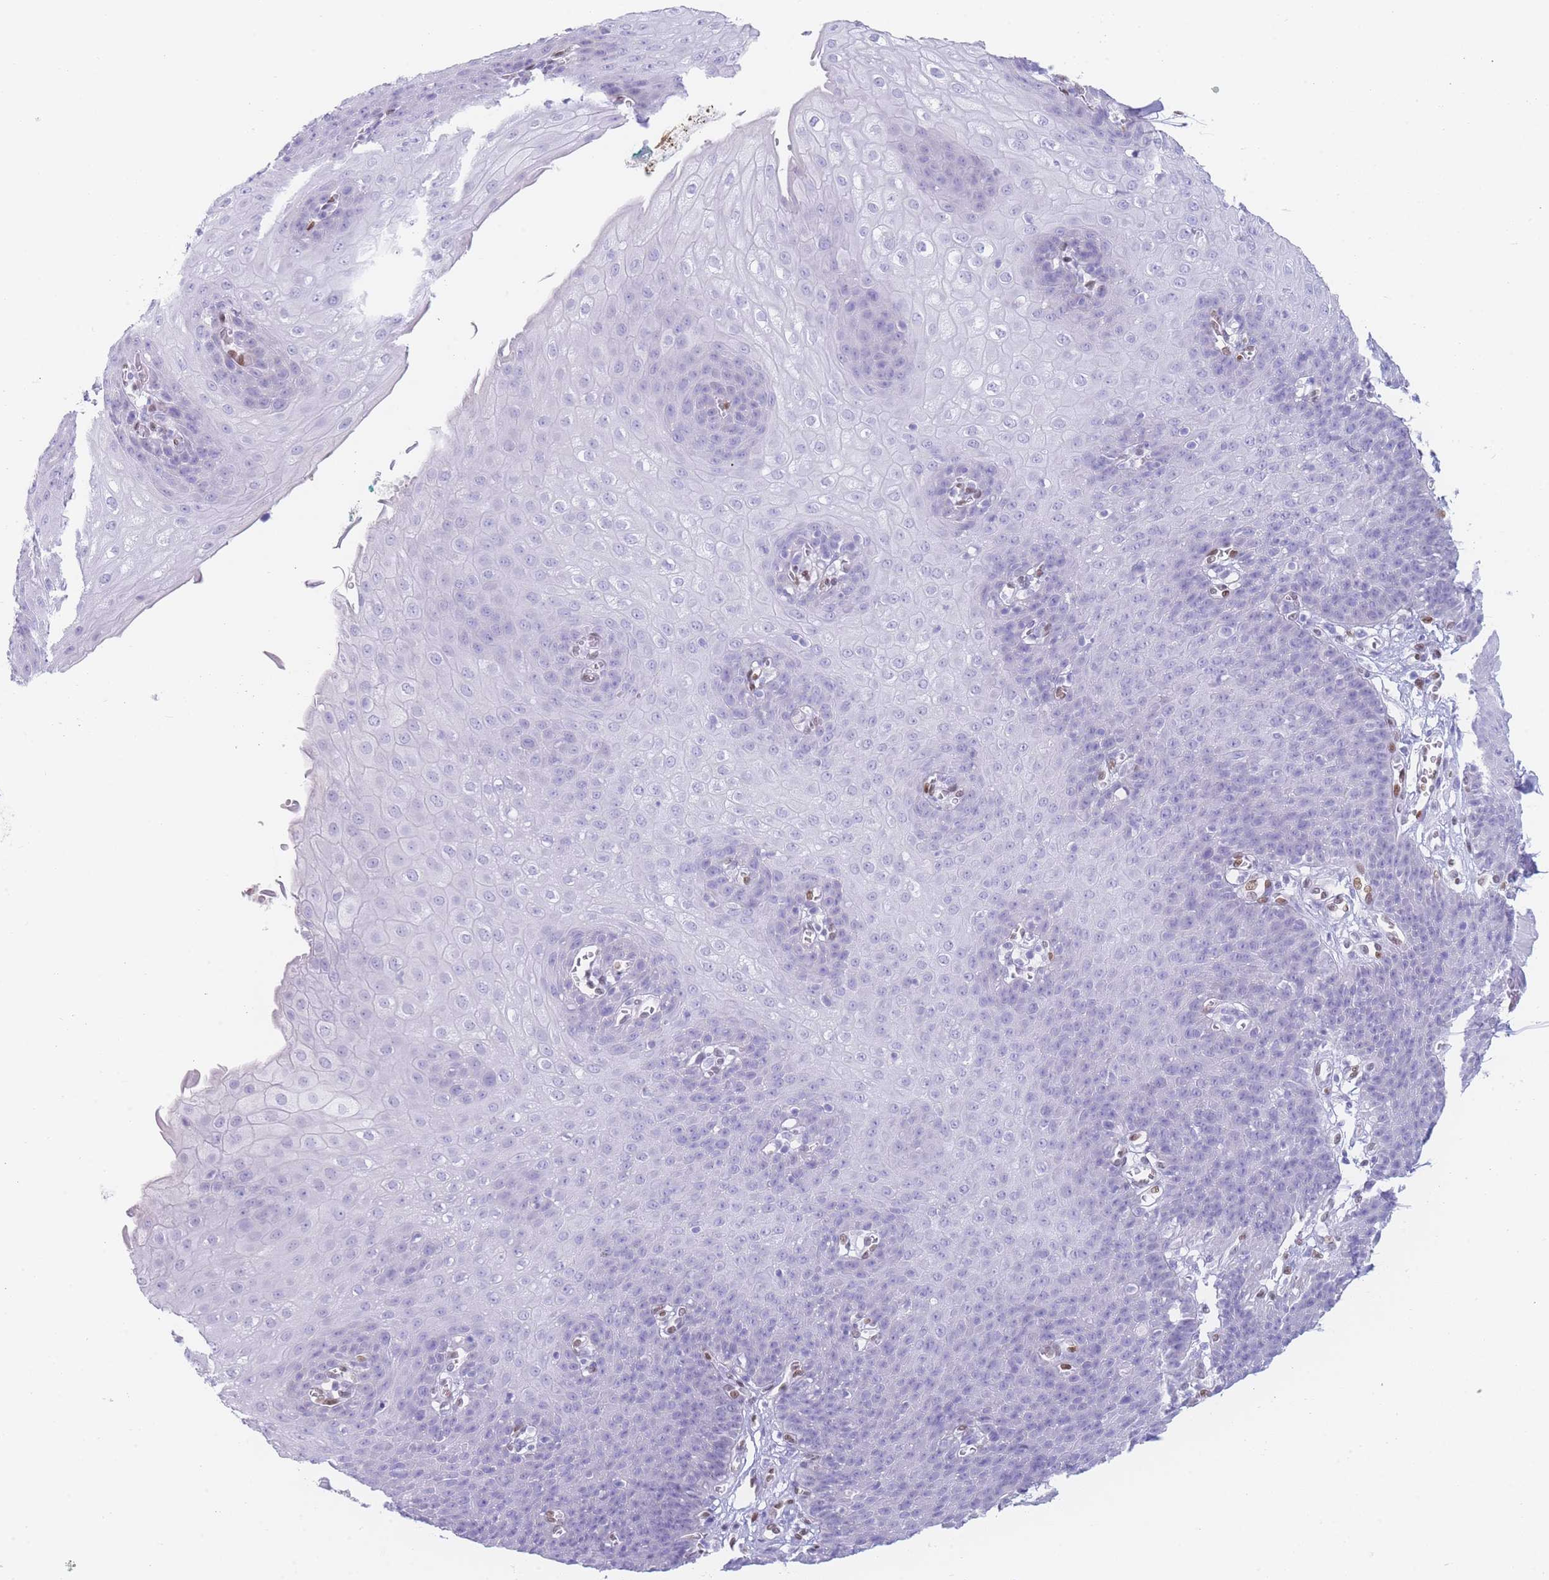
{"staining": {"intensity": "negative", "quantity": "none", "location": "none"}, "tissue": "esophagus", "cell_type": "Squamous epithelial cells", "image_type": "normal", "snomed": [{"axis": "morphology", "description": "Normal tissue, NOS"}, {"axis": "topography", "description": "Esophagus"}], "caption": "Squamous epithelial cells are negative for brown protein staining in normal esophagus.", "gene": "PSMB5", "patient": {"sex": "male", "age": 71}}